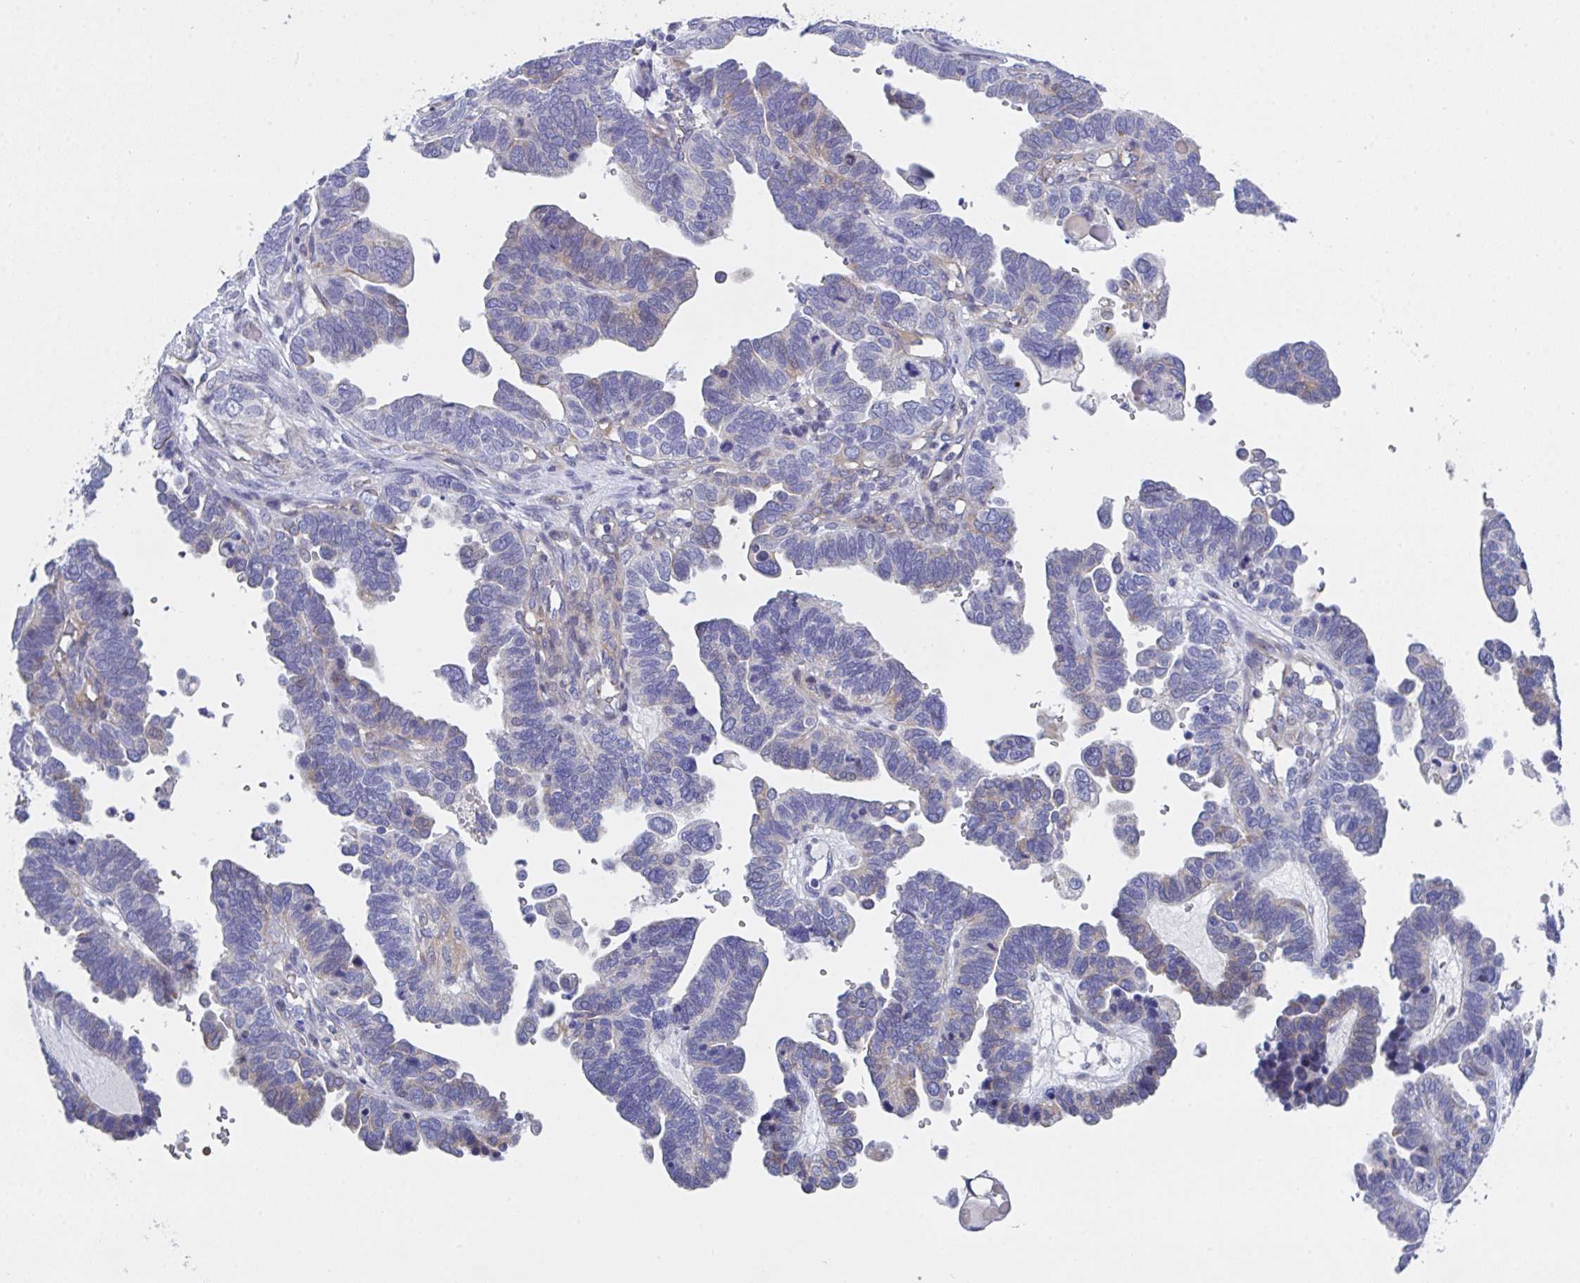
{"staining": {"intensity": "negative", "quantity": "none", "location": "none"}, "tissue": "ovarian cancer", "cell_type": "Tumor cells", "image_type": "cancer", "snomed": [{"axis": "morphology", "description": "Cystadenocarcinoma, serous, NOS"}, {"axis": "topography", "description": "Ovary"}], "caption": "The histopathology image reveals no staining of tumor cells in serous cystadenocarcinoma (ovarian).", "gene": "FBXO47", "patient": {"sex": "female", "age": 51}}